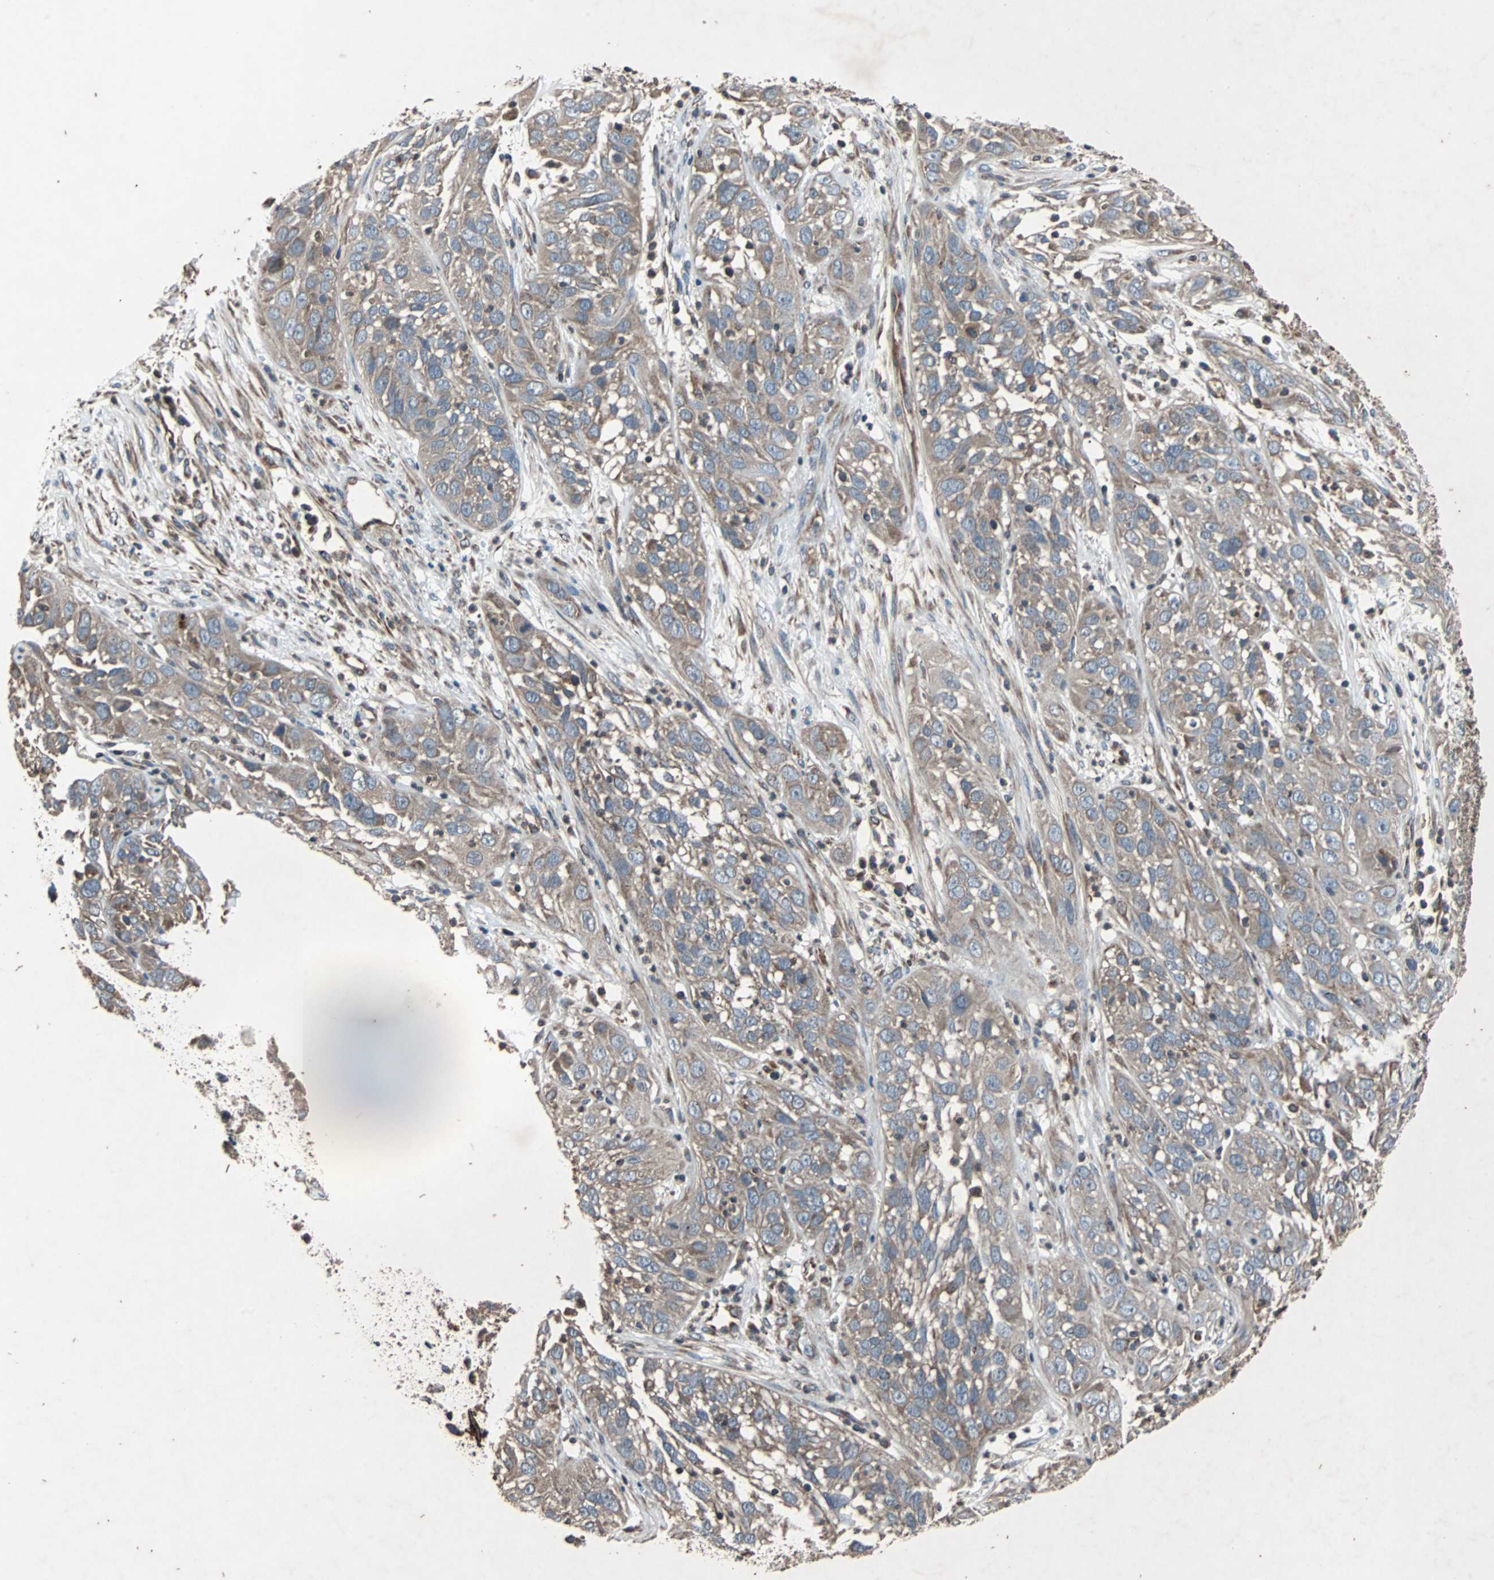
{"staining": {"intensity": "weak", "quantity": ">75%", "location": "cytoplasmic/membranous"}, "tissue": "cervical cancer", "cell_type": "Tumor cells", "image_type": "cancer", "snomed": [{"axis": "morphology", "description": "Squamous cell carcinoma, NOS"}, {"axis": "topography", "description": "Cervix"}], "caption": "DAB immunohistochemical staining of human squamous cell carcinoma (cervical) reveals weak cytoplasmic/membranous protein positivity in approximately >75% of tumor cells. (IHC, brightfield microscopy, high magnification).", "gene": "ACTR3", "patient": {"sex": "female", "age": 32}}